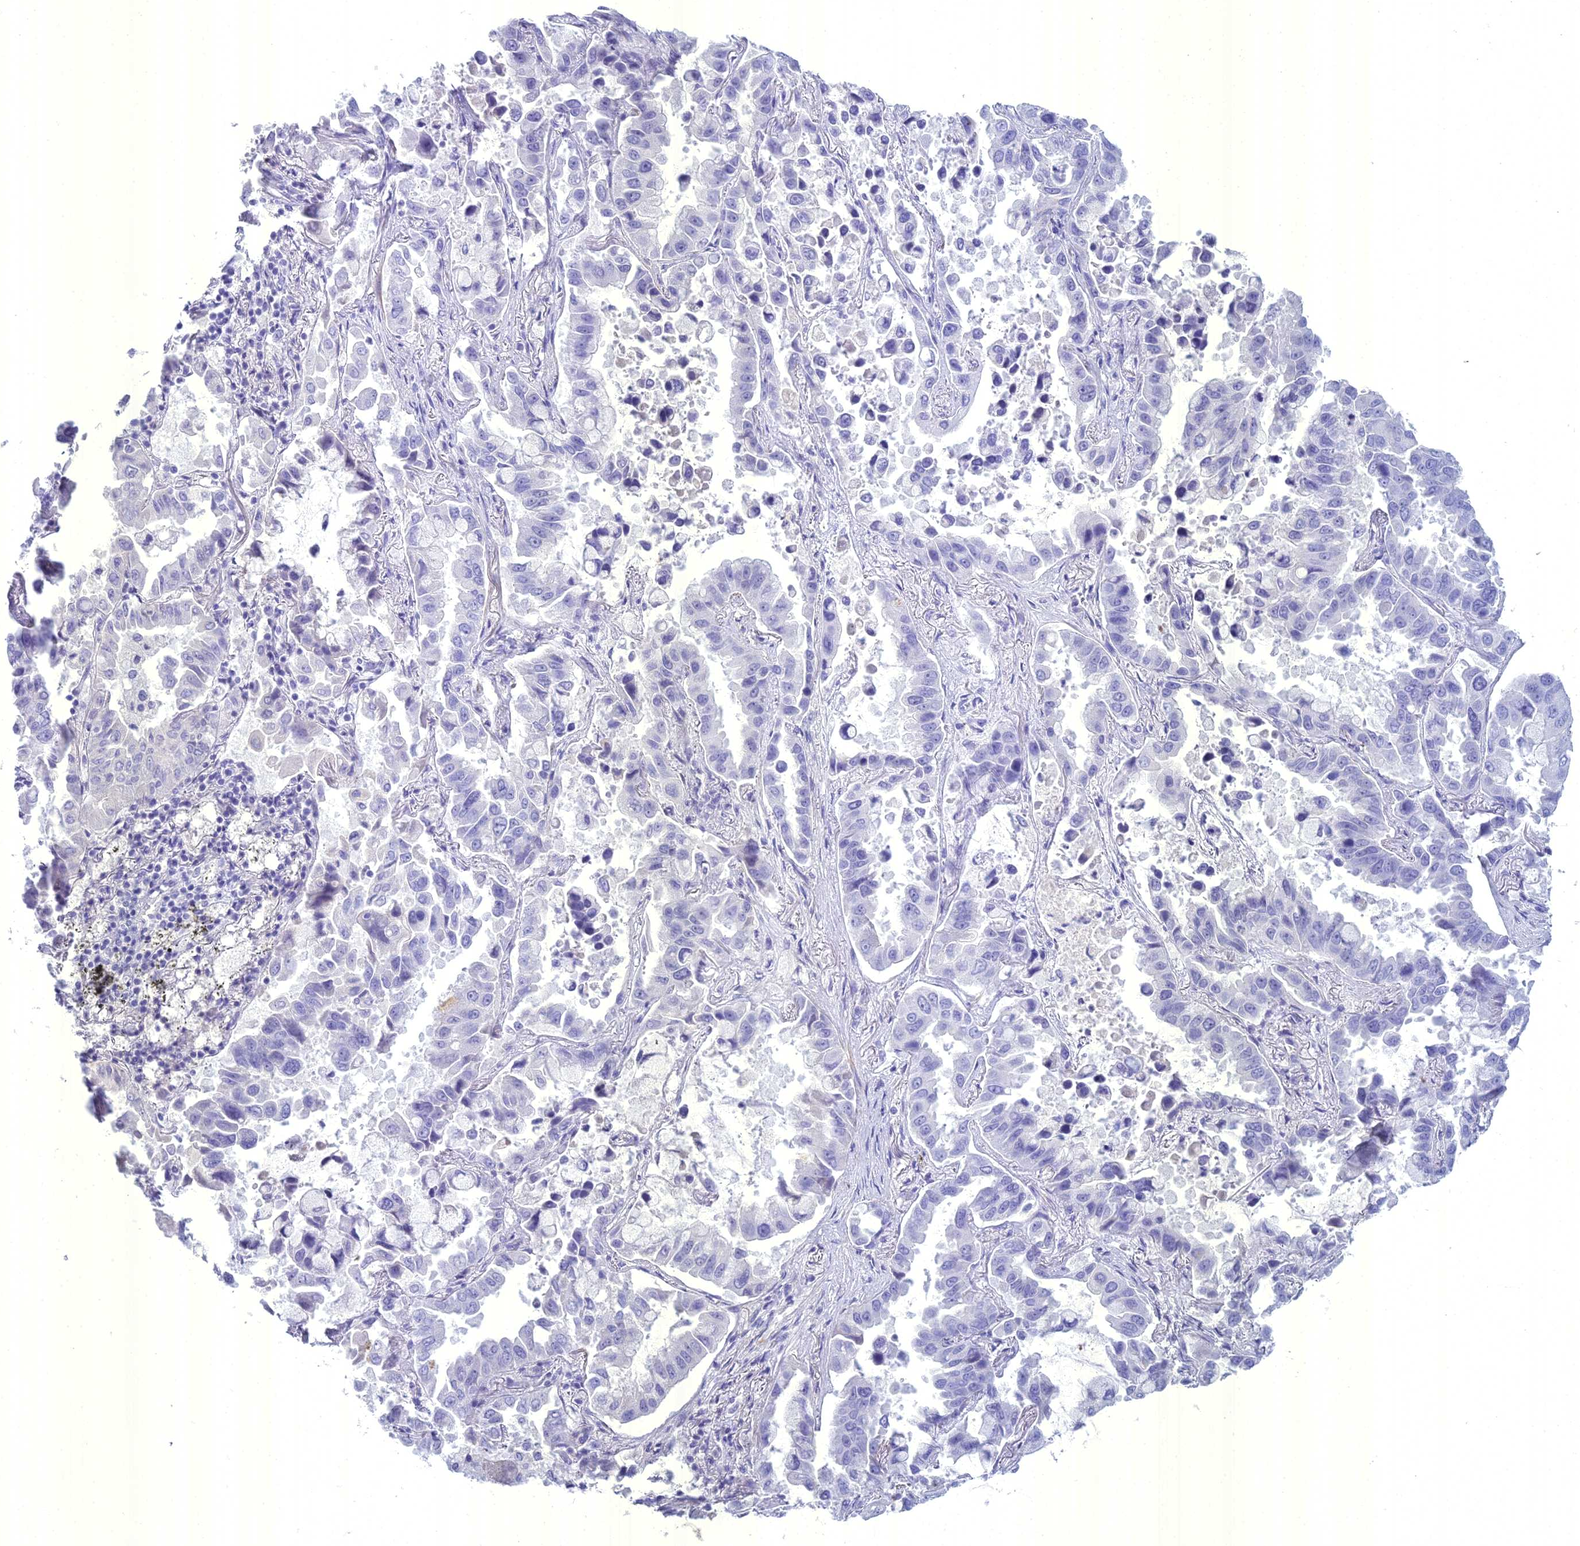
{"staining": {"intensity": "negative", "quantity": "none", "location": "none"}, "tissue": "lung cancer", "cell_type": "Tumor cells", "image_type": "cancer", "snomed": [{"axis": "morphology", "description": "Adenocarcinoma, NOS"}, {"axis": "topography", "description": "Lung"}], "caption": "The image exhibits no staining of tumor cells in lung cancer.", "gene": "UNC80", "patient": {"sex": "male", "age": 64}}